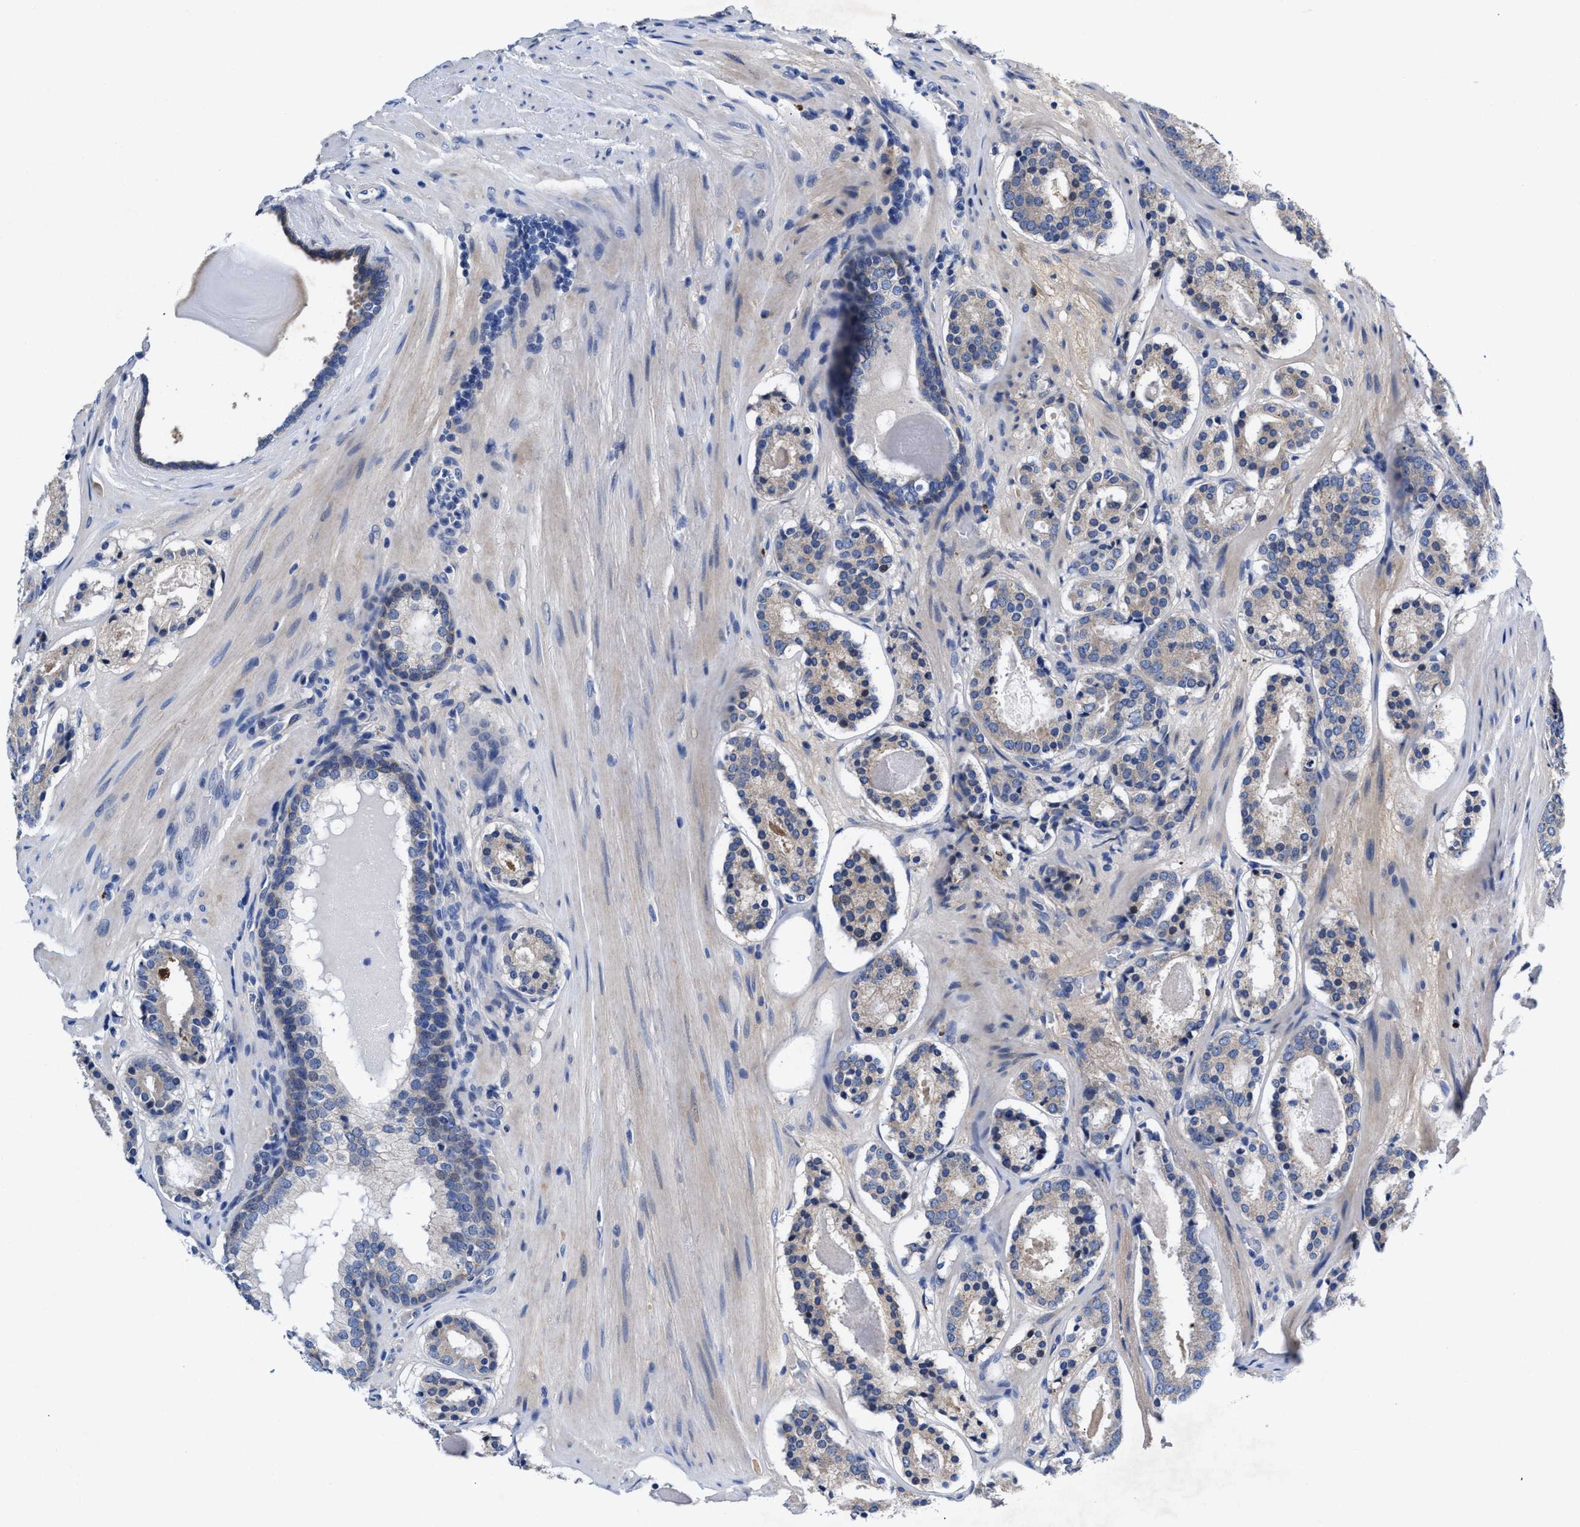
{"staining": {"intensity": "negative", "quantity": "none", "location": "none"}, "tissue": "prostate cancer", "cell_type": "Tumor cells", "image_type": "cancer", "snomed": [{"axis": "morphology", "description": "Adenocarcinoma, Low grade"}, {"axis": "topography", "description": "Prostate"}], "caption": "High magnification brightfield microscopy of prostate cancer (low-grade adenocarcinoma) stained with DAB (3,3'-diaminobenzidine) (brown) and counterstained with hematoxylin (blue): tumor cells show no significant positivity.", "gene": "DHRS13", "patient": {"sex": "male", "age": 69}}